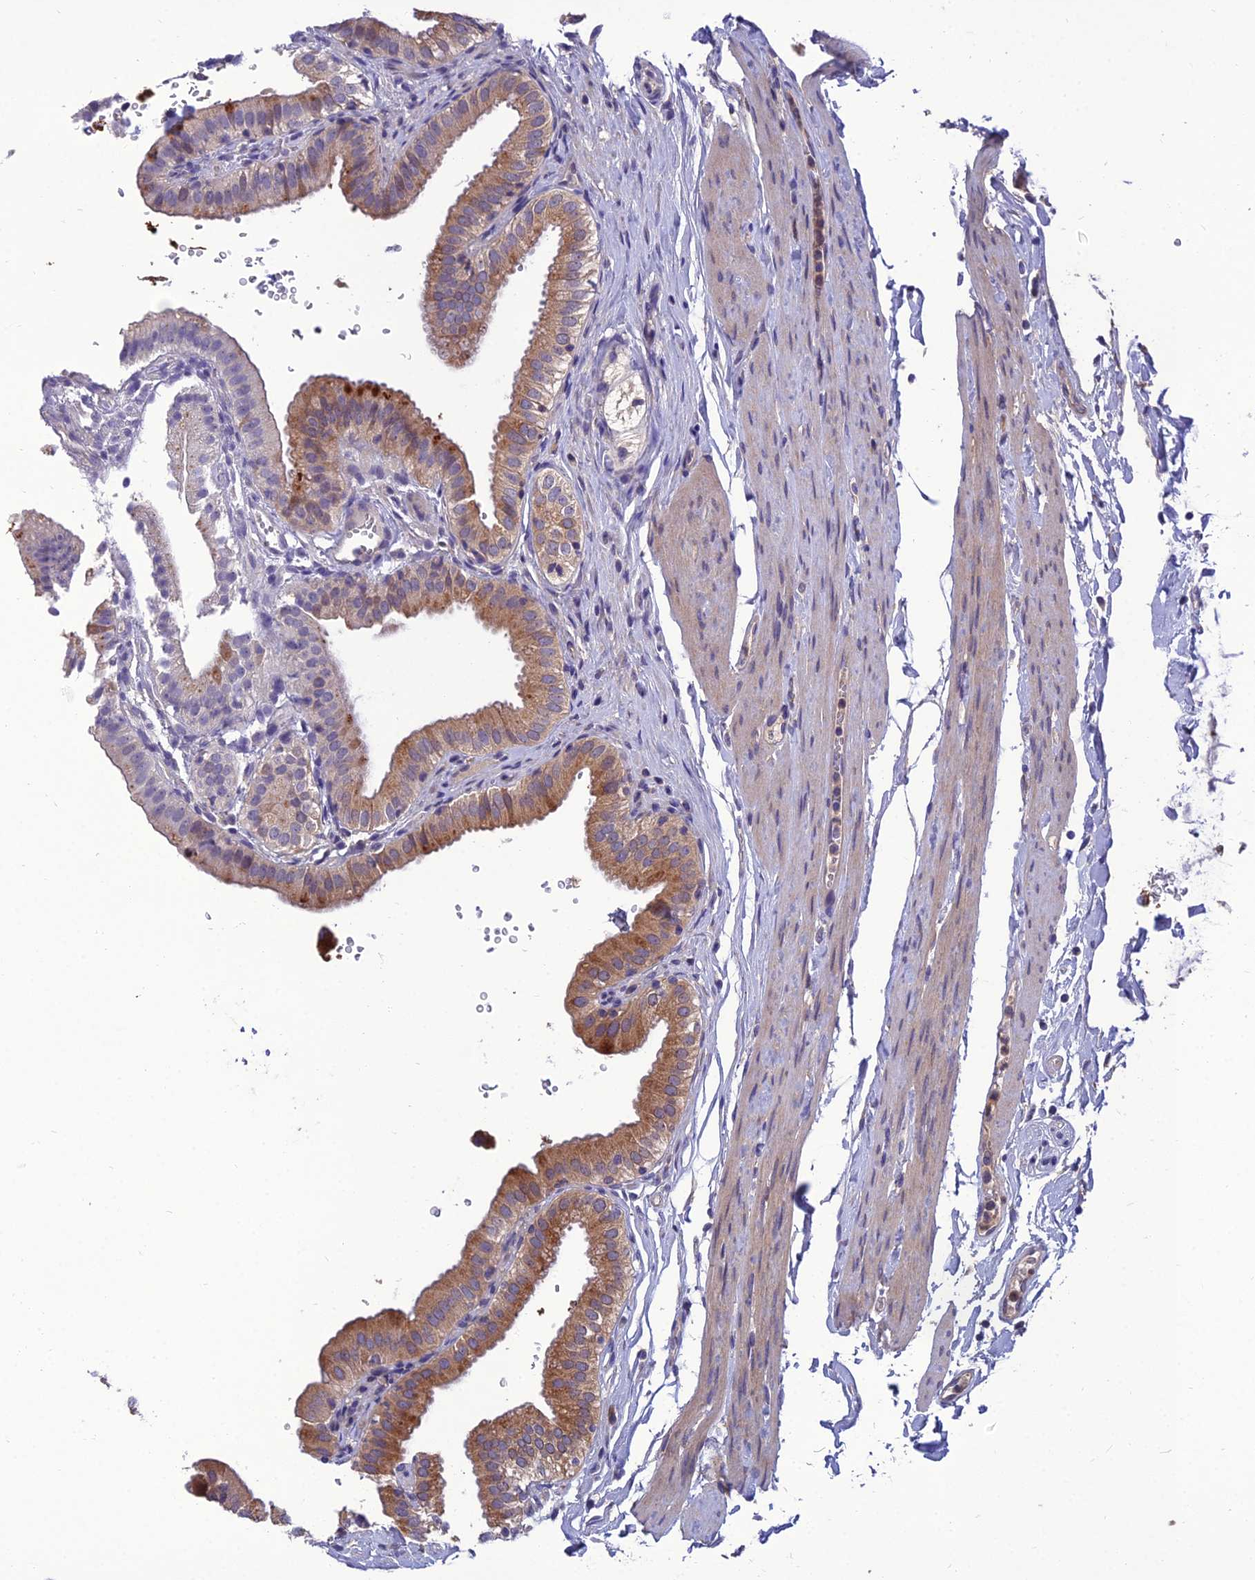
{"staining": {"intensity": "strong", "quantity": "25%-75%", "location": "cytoplasmic/membranous"}, "tissue": "gallbladder", "cell_type": "Glandular cells", "image_type": "normal", "snomed": [{"axis": "morphology", "description": "Normal tissue, NOS"}, {"axis": "topography", "description": "Gallbladder"}], "caption": "Unremarkable gallbladder exhibits strong cytoplasmic/membranous positivity in approximately 25%-75% of glandular cells, visualized by immunohistochemistry.", "gene": "UMAD1", "patient": {"sex": "female", "age": 61}}